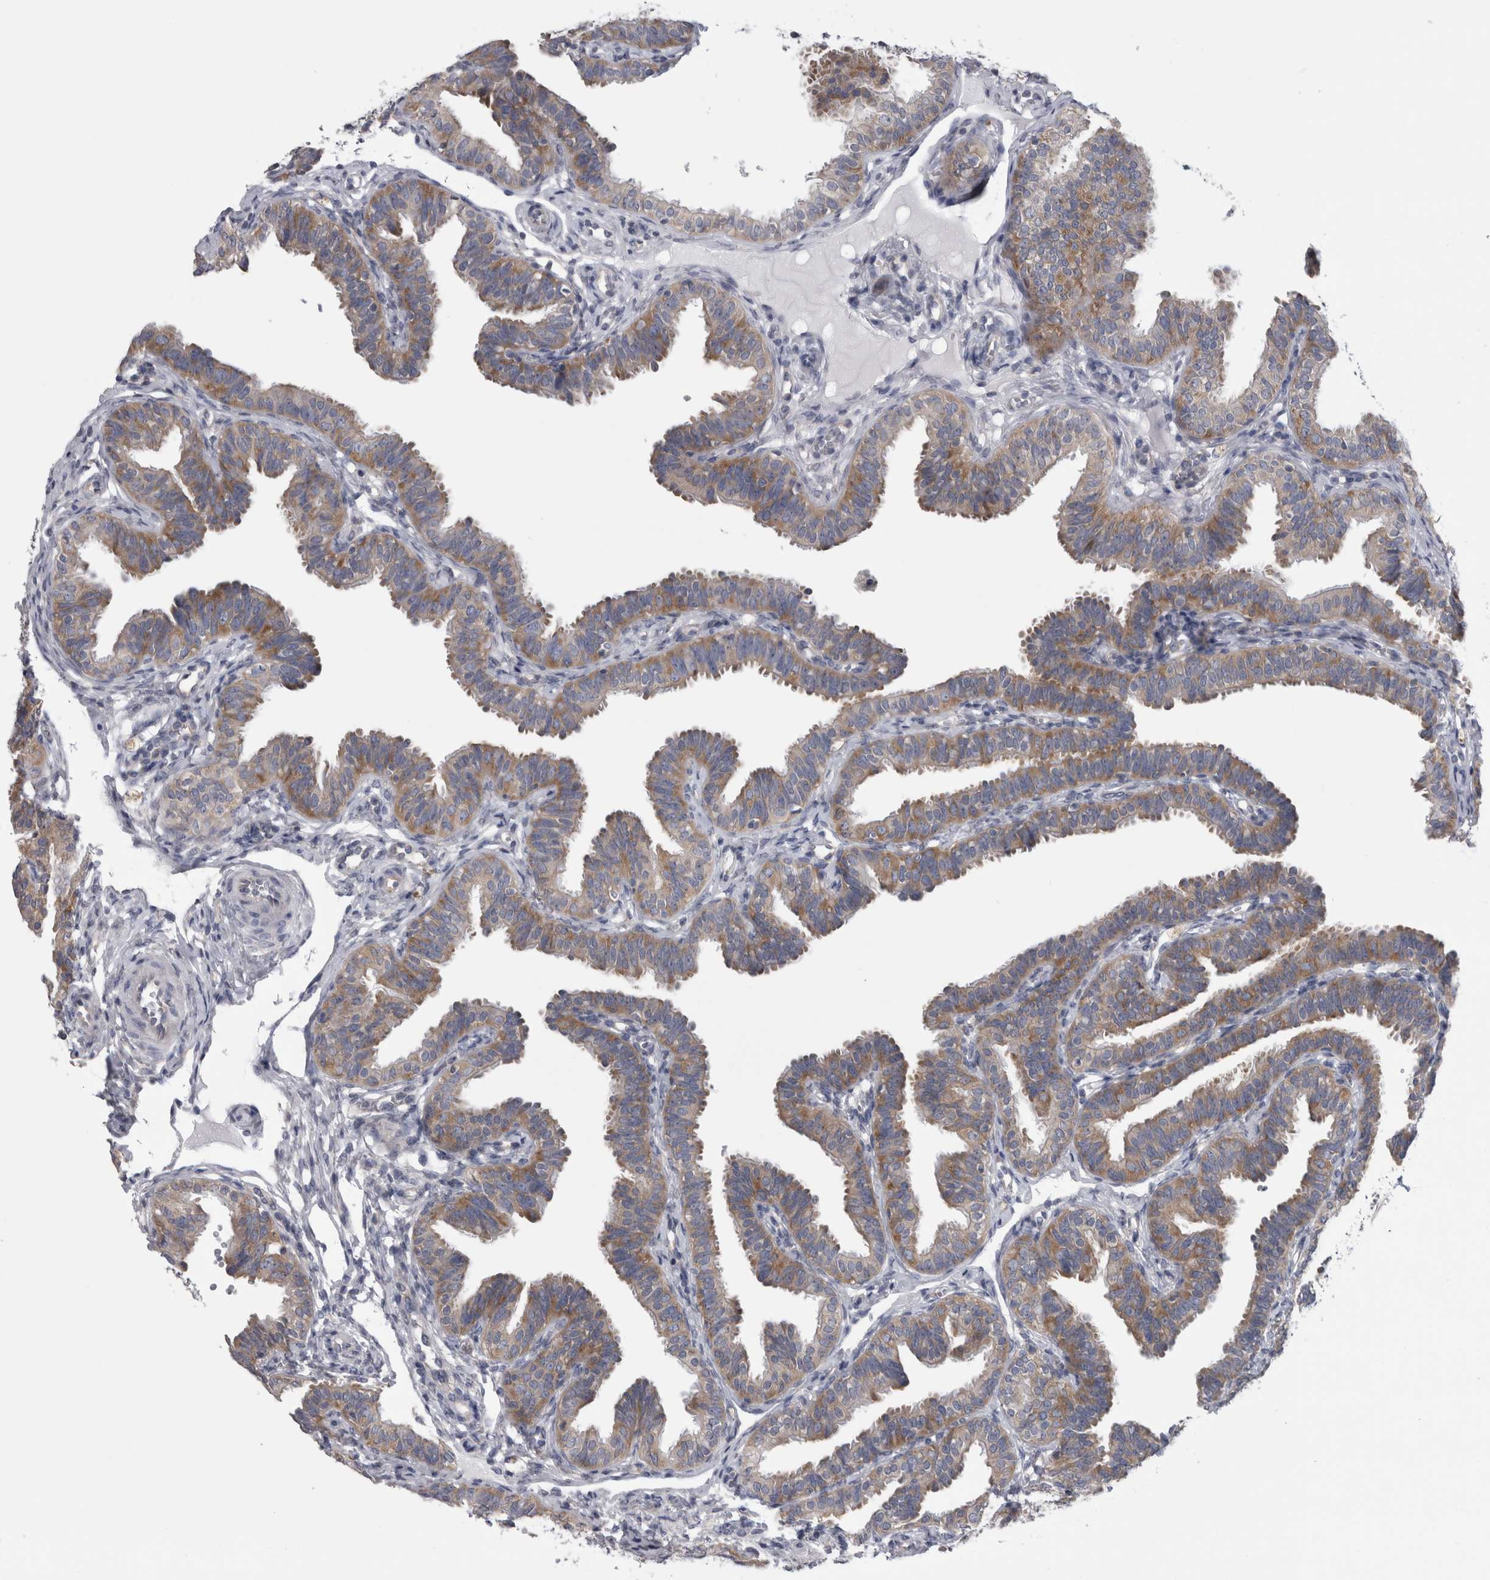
{"staining": {"intensity": "moderate", "quantity": "25%-75%", "location": "cytoplasmic/membranous"}, "tissue": "fallopian tube", "cell_type": "Glandular cells", "image_type": "normal", "snomed": [{"axis": "morphology", "description": "Normal tissue, NOS"}, {"axis": "topography", "description": "Fallopian tube"}], "caption": "Immunohistochemistry (DAB) staining of normal fallopian tube reveals moderate cytoplasmic/membranous protein positivity in approximately 25%-75% of glandular cells. The staining was performed using DAB (3,3'-diaminobenzidine), with brown indicating positive protein expression. Nuclei are stained blue with hematoxylin.", "gene": "PRRC2C", "patient": {"sex": "female", "age": 35}}